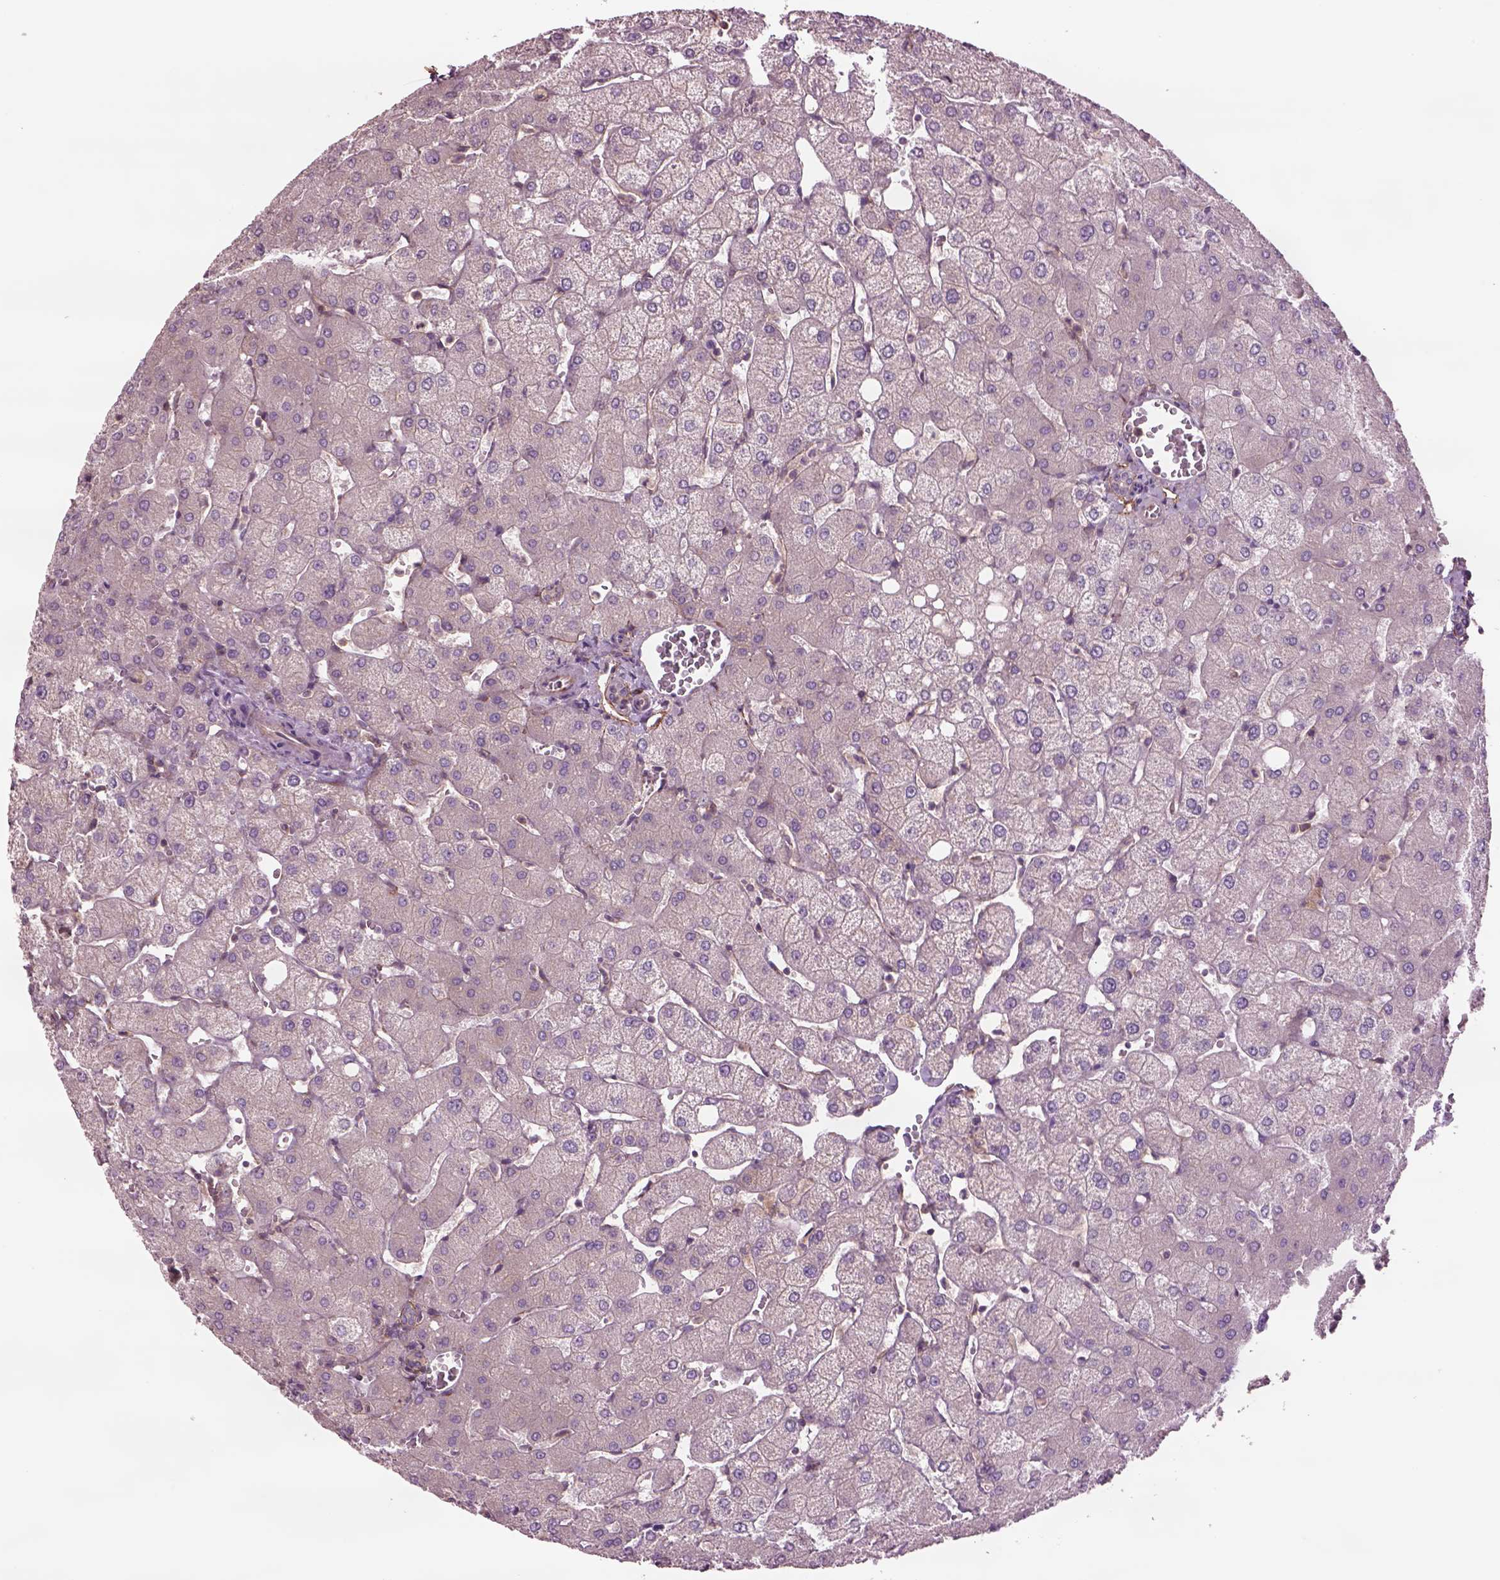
{"staining": {"intensity": "negative", "quantity": "none", "location": "none"}, "tissue": "liver", "cell_type": "Cholangiocytes", "image_type": "normal", "snomed": [{"axis": "morphology", "description": "Normal tissue, NOS"}, {"axis": "topography", "description": "Liver"}], "caption": "Immunohistochemistry micrograph of unremarkable liver stained for a protein (brown), which exhibits no expression in cholangiocytes.", "gene": "SEC23A", "patient": {"sex": "female", "age": 54}}